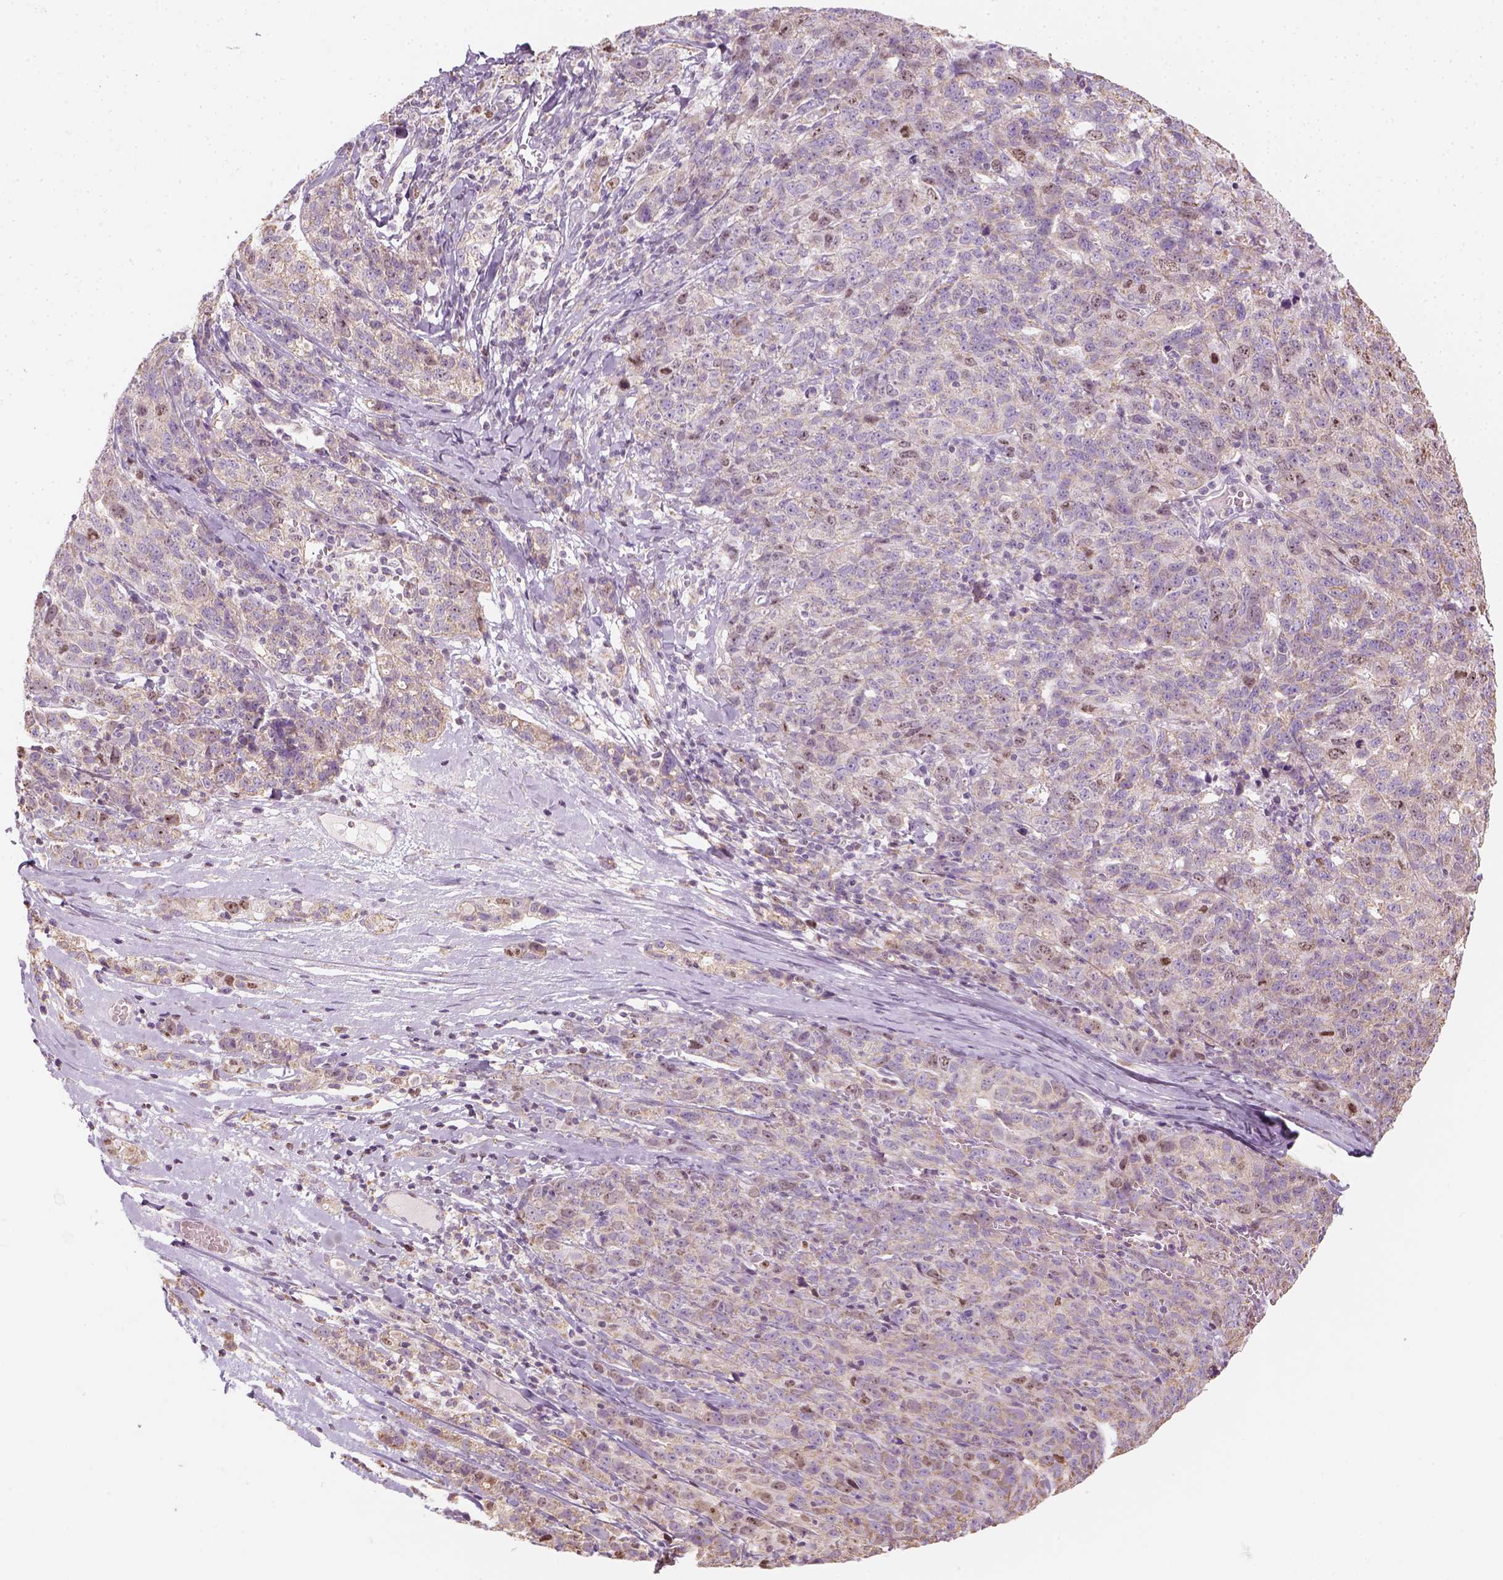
{"staining": {"intensity": "moderate", "quantity": "<25%", "location": "cytoplasmic/membranous"}, "tissue": "ovarian cancer", "cell_type": "Tumor cells", "image_type": "cancer", "snomed": [{"axis": "morphology", "description": "Cystadenocarcinoma, serous, NOS"}, {"axis": "topography", "description": "Ovary"}], "caption": "A brown stain highlights moderate cytoplasmic/membranous positivity of a protein in human ovarian cancer (serous cystadenocarcinoma) tumor cells.", "gene": "LCA5", "patient": {"sex": "female", "age": 71}}